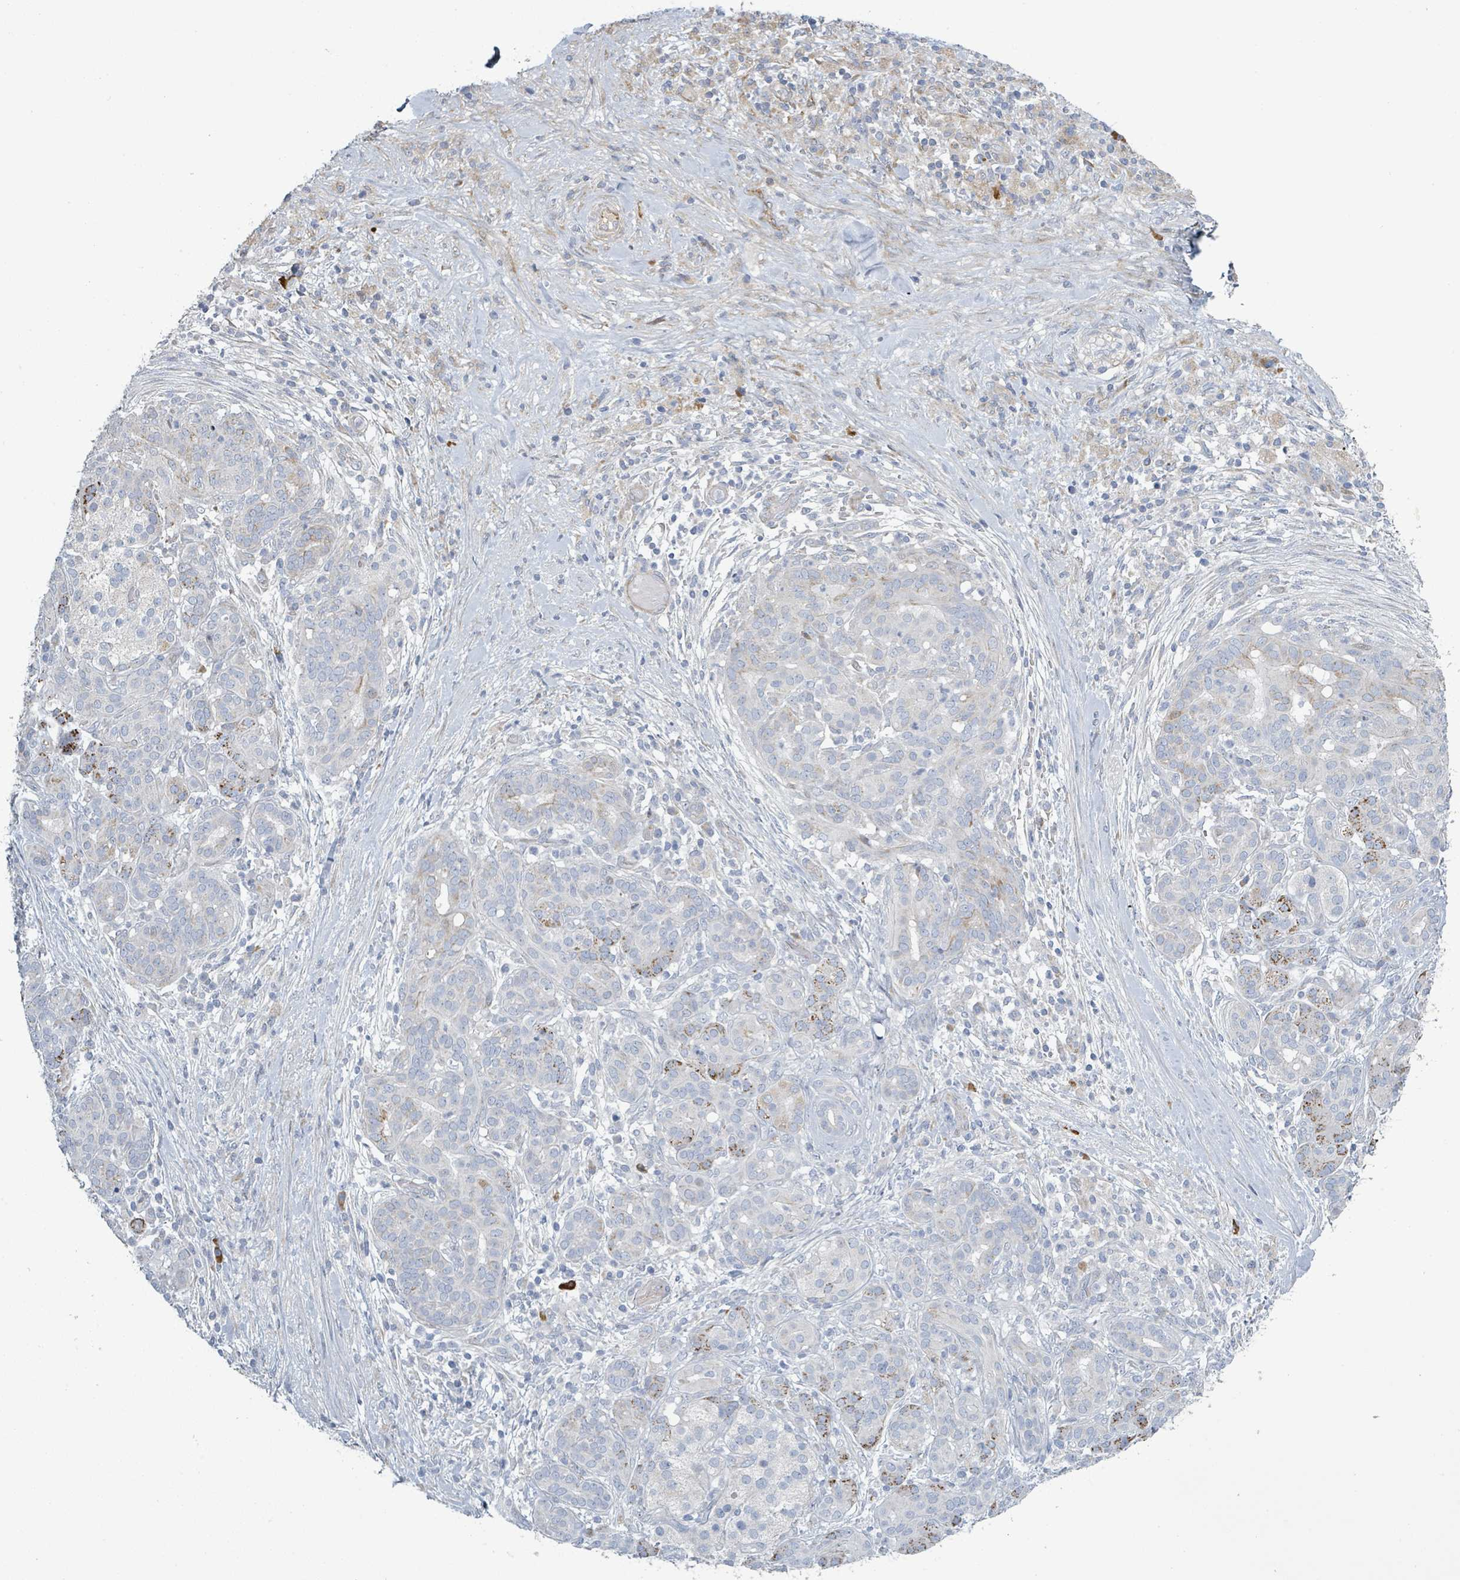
{"staining": {"intensity": "negative", "quantity": "none", "location": "none"}, "tissue": "stomach cancer", "cell_type": "Tumor cells", "image_type": "cancer", "snomed": [{"axis": "morphology", "description": "Adenocarcinoma, NOS"}, {"axis": "topography", "description": "Stomach"}], "caption": "This is a histopathology image of immunohistochemistry staining of stomach cancer, which shows no positivity in tumor cells.", "gene": "RAB33B", "patient": {"sex": "male", "age": 71}}